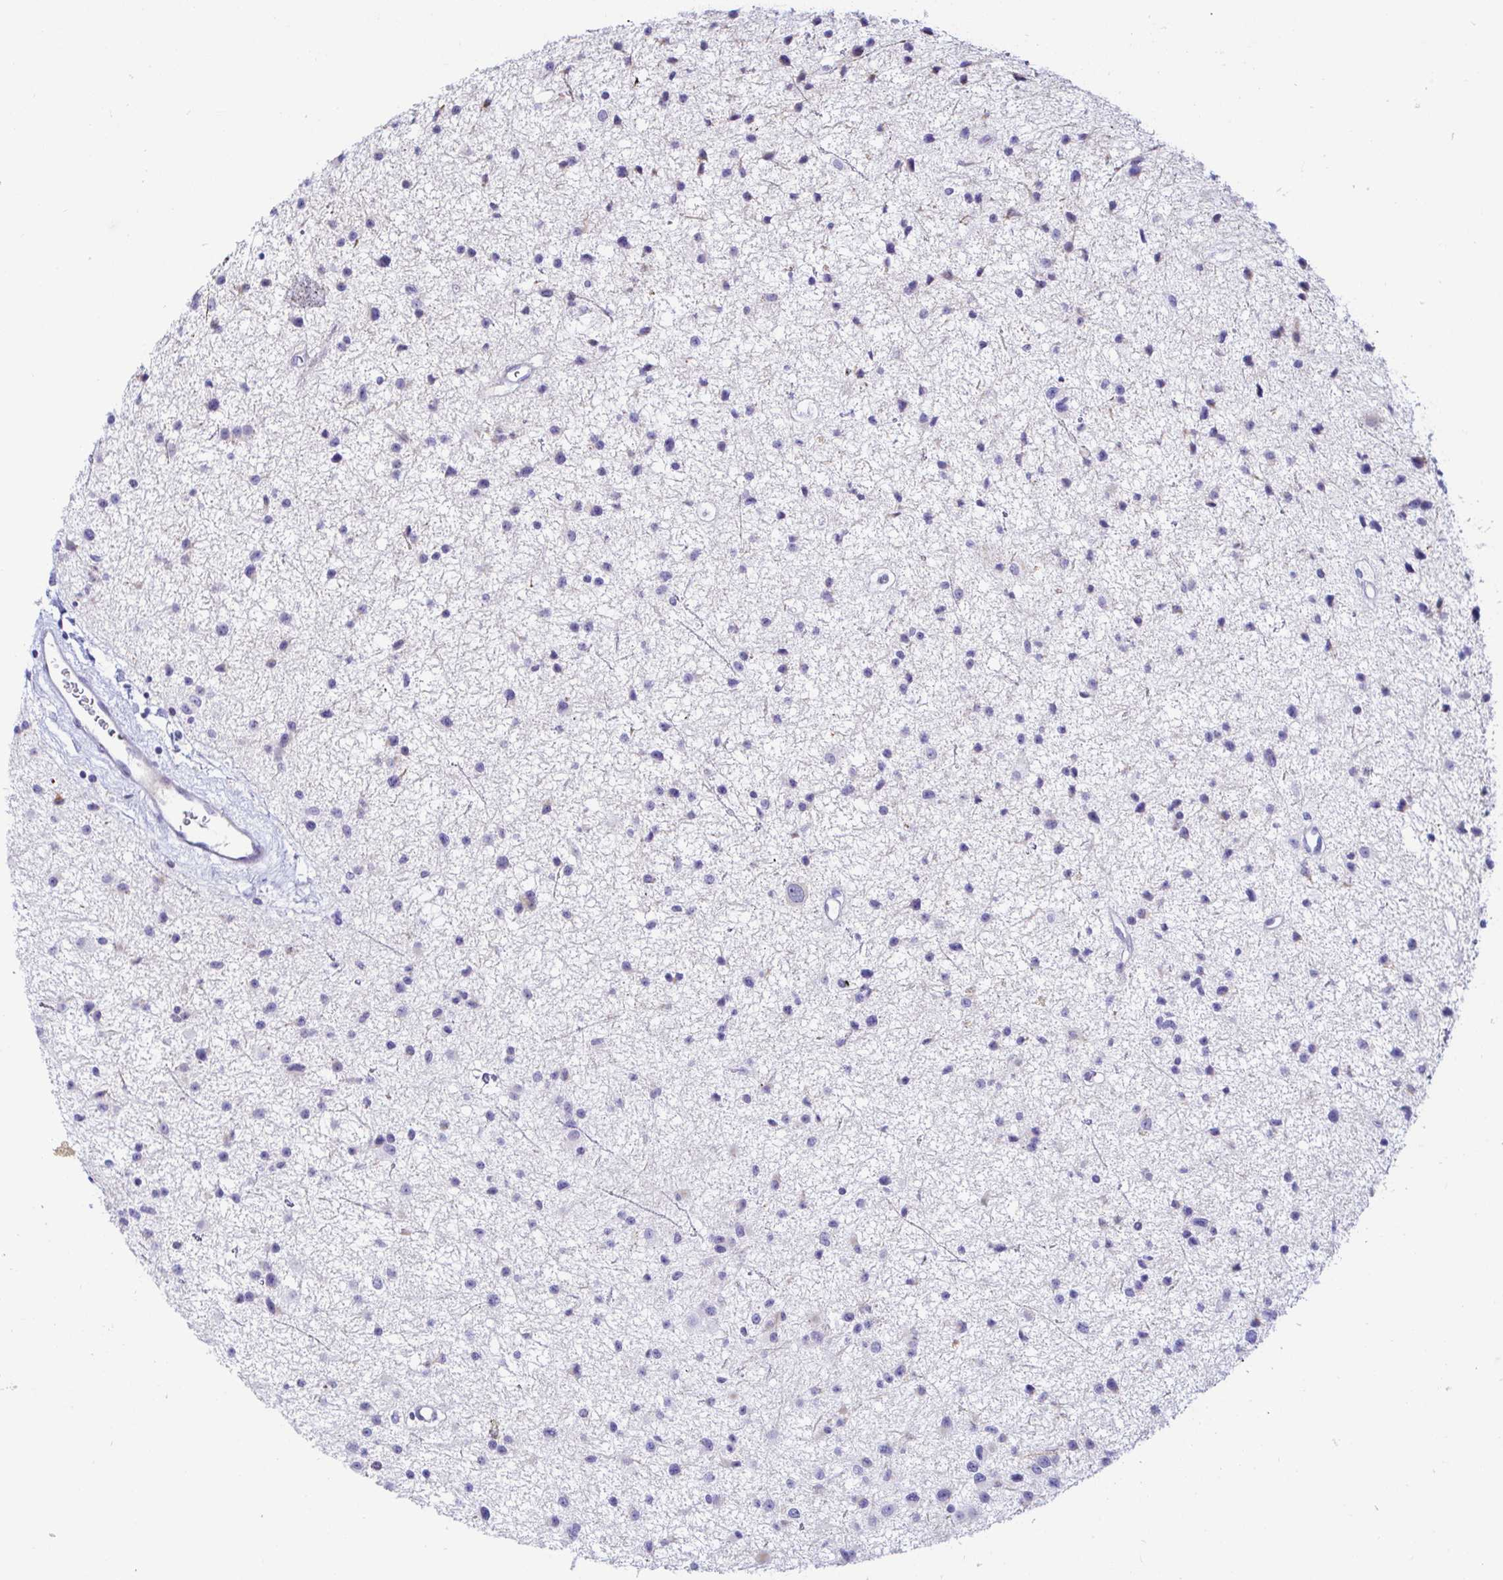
{"staining": {"intensity": "negative", "quantity": "none", "location": "none"}, "tissue": "glioma", "cell_type": "Tumor cells", "image_type": "cancer", "snomed": [{"axis": "morphology", "description": "Glioma, malignant, Low grade"}, {"axis": "topography", "description": "Brain"}], "caption": "A micrograph of glioma stained for a protein reveals no brown staining in tumor cells.", "gene": "PINLYP", "patient": {"sex": "male", "age": 43}}